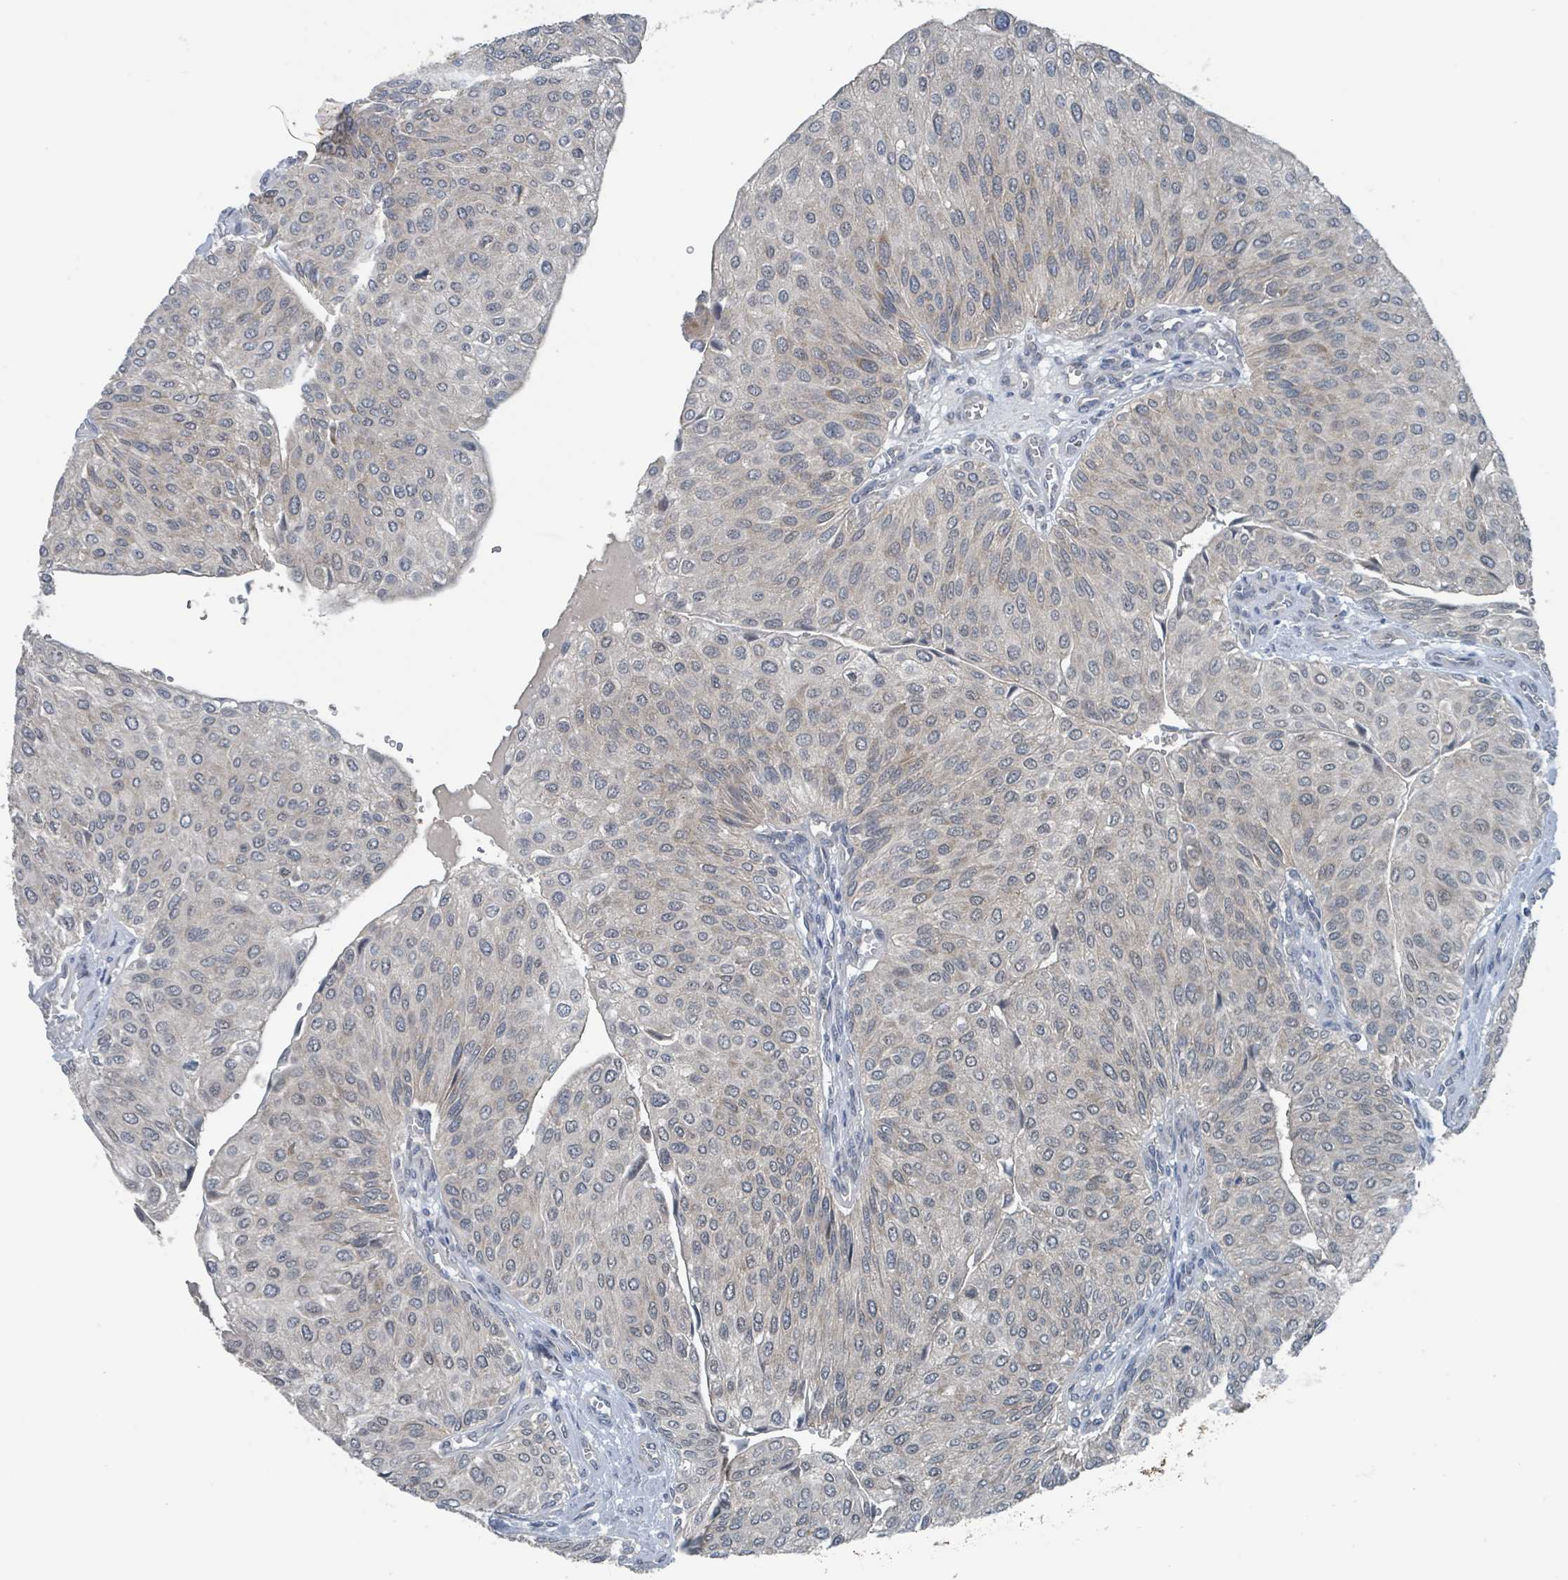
{"staining": {"intensity": "weak", "quantity": "25%-75%", "location": "cytoplasmic/membranous"}, "tissue": "urothelial cancer", "cell_type": "Tumor cells", "image_type": "cancer", "snomed": [{"axis": "morphology", "description": "Urothelial carcinoma, NOS"}, {"axis": "topography", "description": "Urinary bladder"}], "caption": "Immunohistochemistry (IHC) of urothelial cancer displays low levels of weak cytoplasmic/membranous staining in approximately 25%-75% of tumor cells. The staining is performed using DAB brown chromogen to label protein expression. The nuclei are counter-stained blue using hematoxylin.", "gene": "ACBD4", "patient": {"sex": "male", "age": 67}}